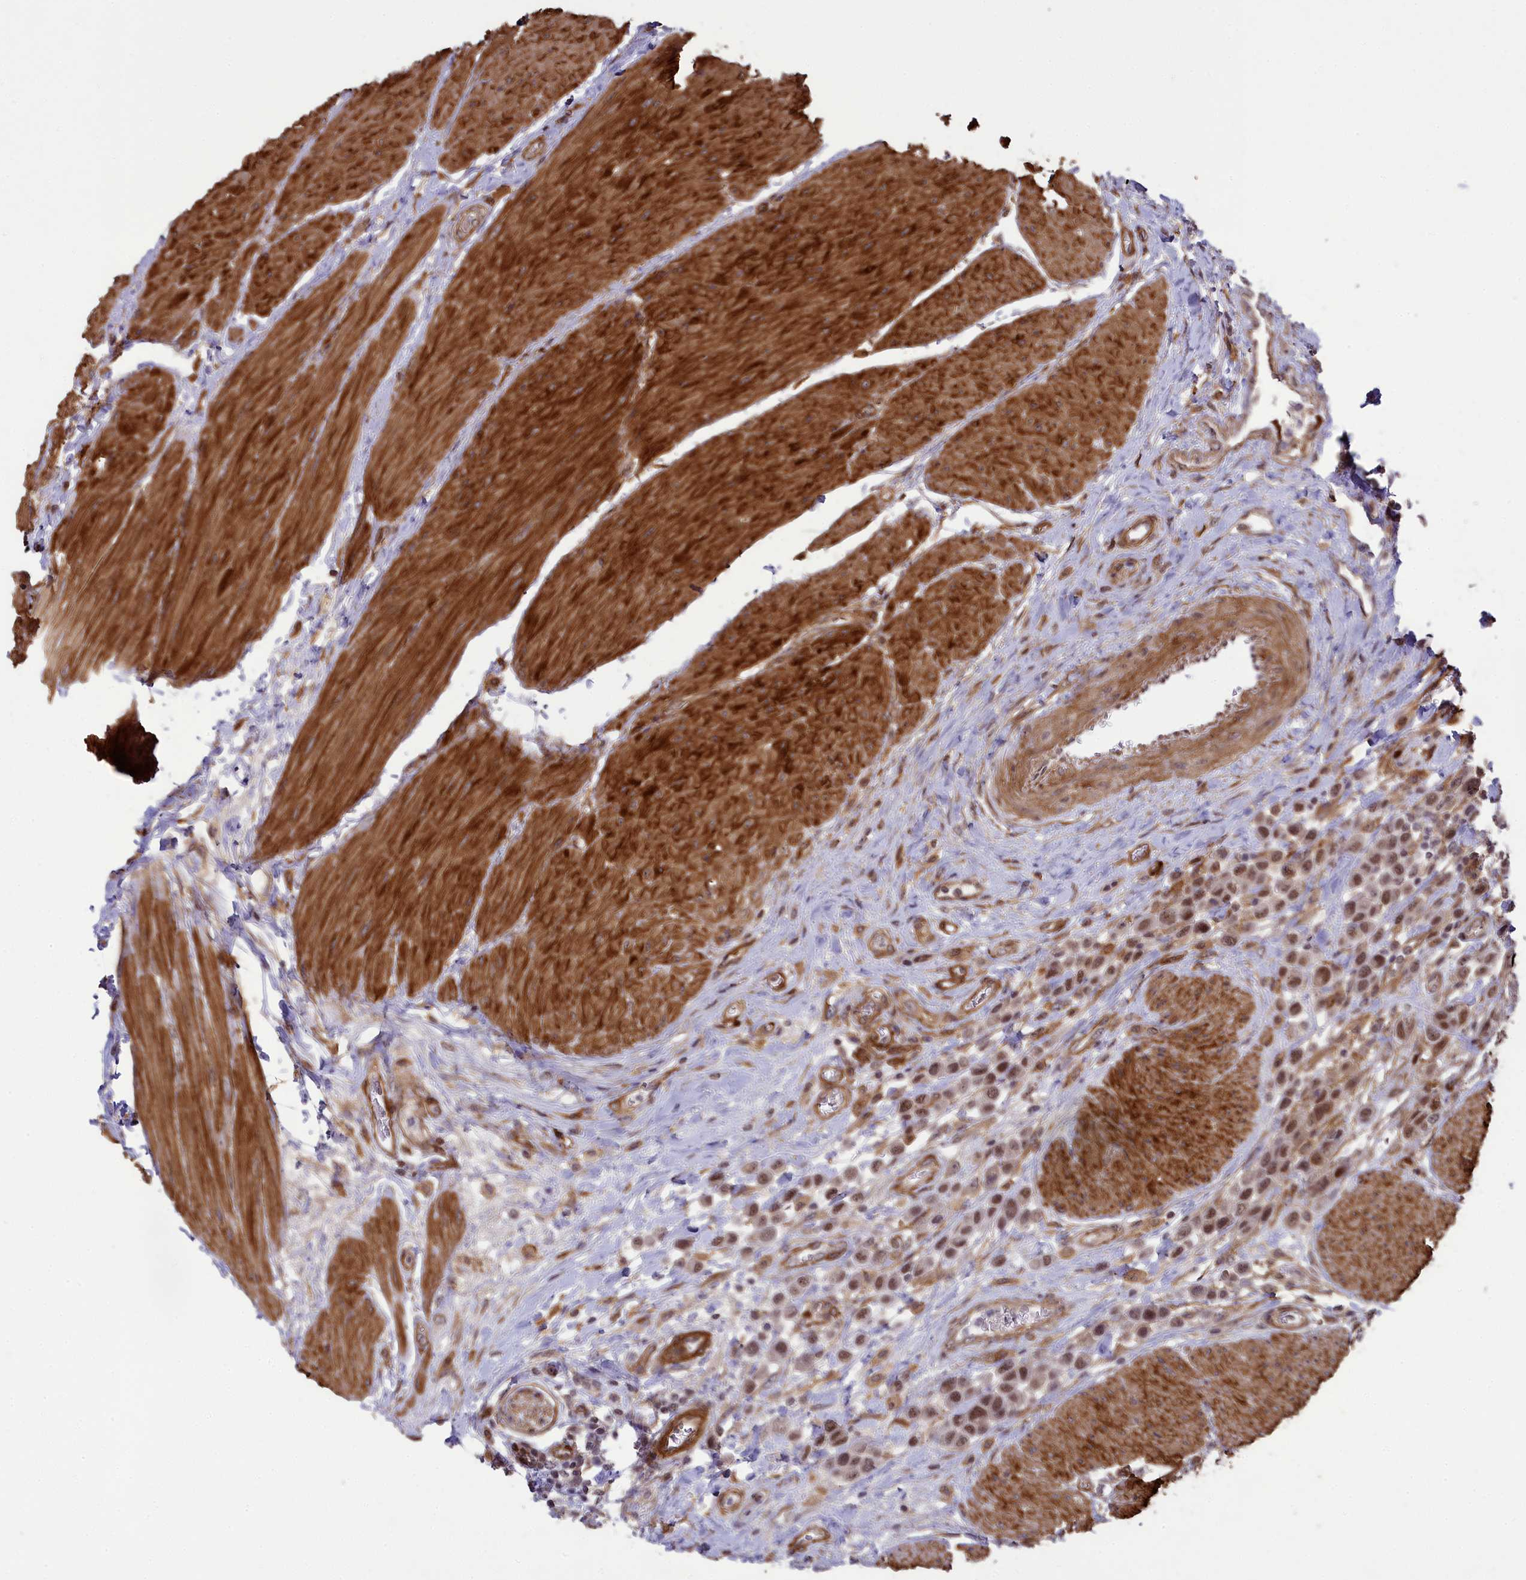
{"staining": {"intensity": "moderate", "quantity": ">75%", "location": "nuclear"}, "tissue": "urothelial cancer", "cell_type": "Tumor cells", "image_type": "cancer", "snomed": [{"axis": "morphology", "description": "Urothelial carcinoma, High grade"}, {"axis": "topography", "description": "Urinary bladder"}], "caption": "Immunohistochemistry (IHC) of human urothelial cancer reveals medium levels of moderate nuclear expression in approximately >75% of tumor cells. (DAB (3,3'-diaminobenzidine) IHC with brightfield microscopy, high magnification).", "gene": "TNS1", "patient": {"sex": "male", "age": 50}}